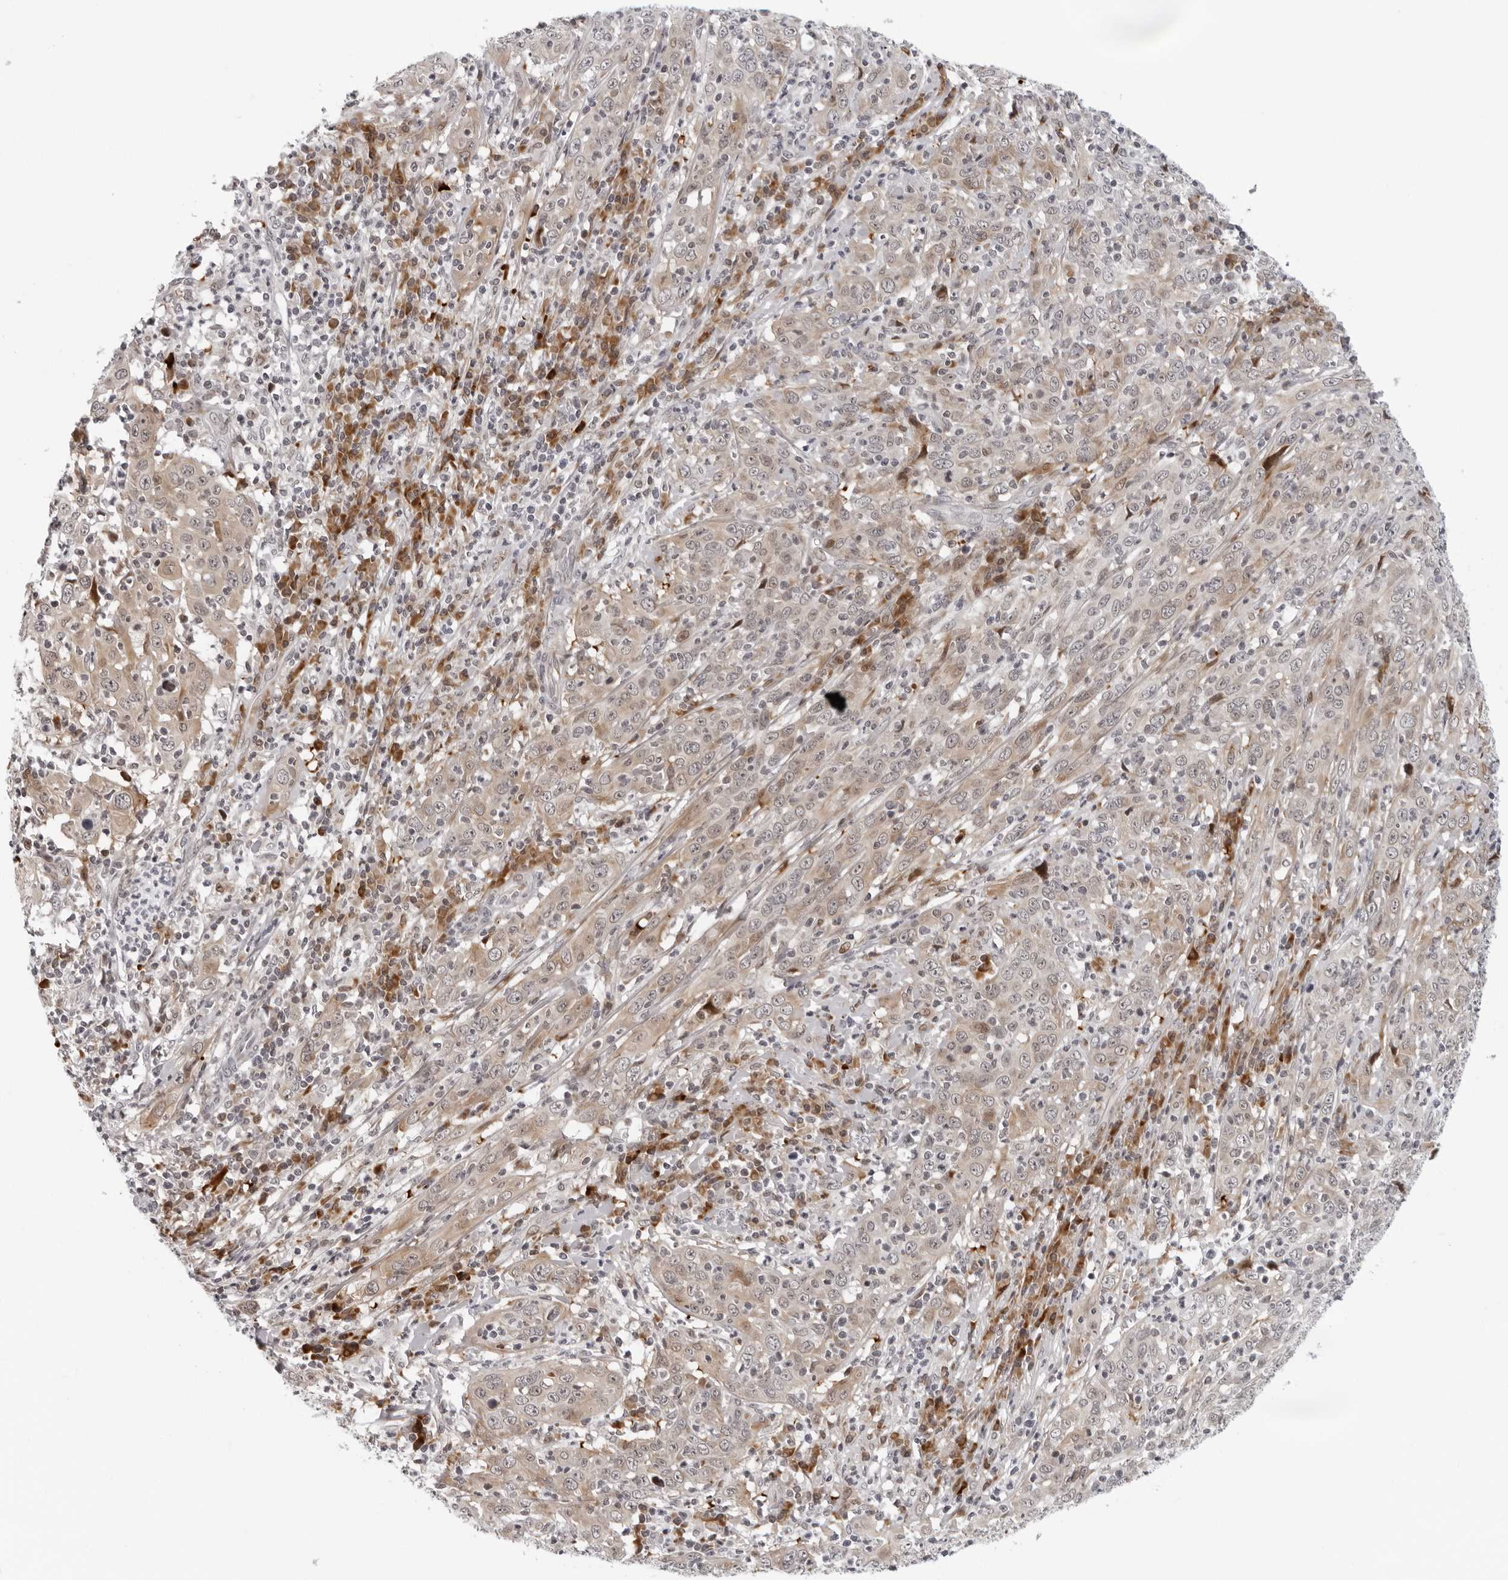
{"staining": {"intensity": "weak", "quantity": "25%-75%", "location": "cytoplasmic/membranous"}, "tissue": "cervical cancer", "cell_type": "Tumor cells", "image_type": "cancer", "snomed": [{"axis": "morphology", "description": "Squamous cell carcinoma, NOS"}, {"axis": "topography", "description": "Cervix"}], "caption": "Cervical squamous cell carcinoma stained with a brown dye shows weak cytoplasmic/membranous positive expression in about 25%-75% of tumor cells.", "gene": "PIP4K2C", "patient": {"sex": "female", "age": 46}}